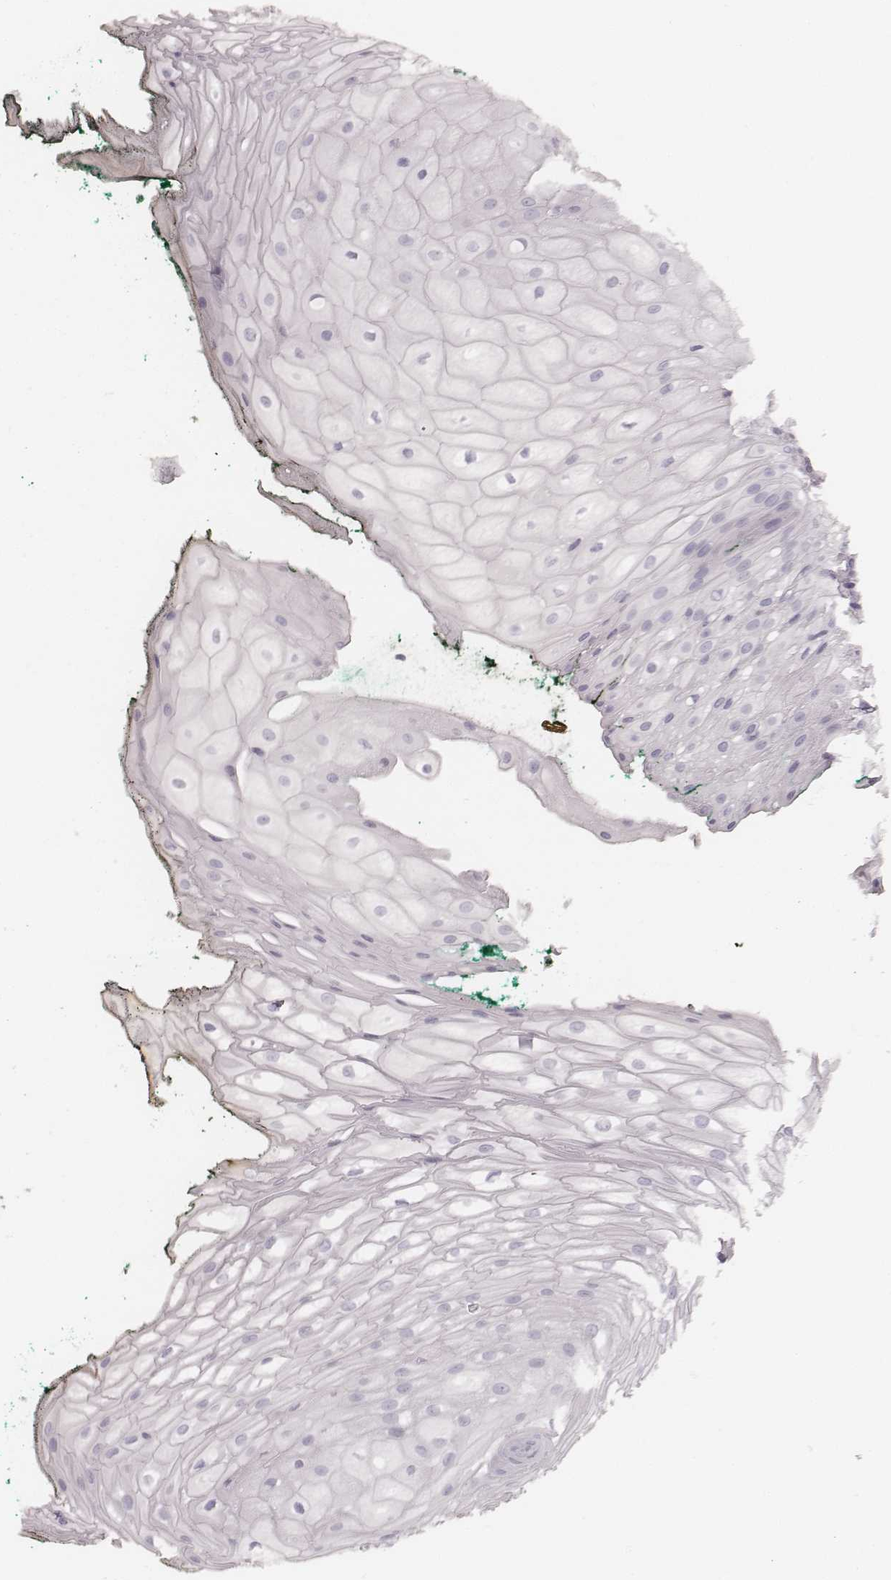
{"staining": {"intensity": "negative", "quantity": "none", "location": "none"}, "tissue": "oral mucosa", "cell_type": "Squamous epithelial cells", "image_type": "normal", "snomed": [{"axis": "morphology", "description": "Normal tissue, NOS"}, {"axis": "topography", "description": "Oral tissue"}, {"axis": "topography", "description": "Head-Neck"}], "caption": "This is a image of immunohistochemistry staining of normal oral mucosa, which shows no expression in squamous epithelial cells. The staining was performed using DAB to visualize the protein expression in brown, while the nuclei were stained in blue with hematoxylin (Magnification: 20x).", "gene": "KRT34", "patient": {"sex": "female", "age": 68}}